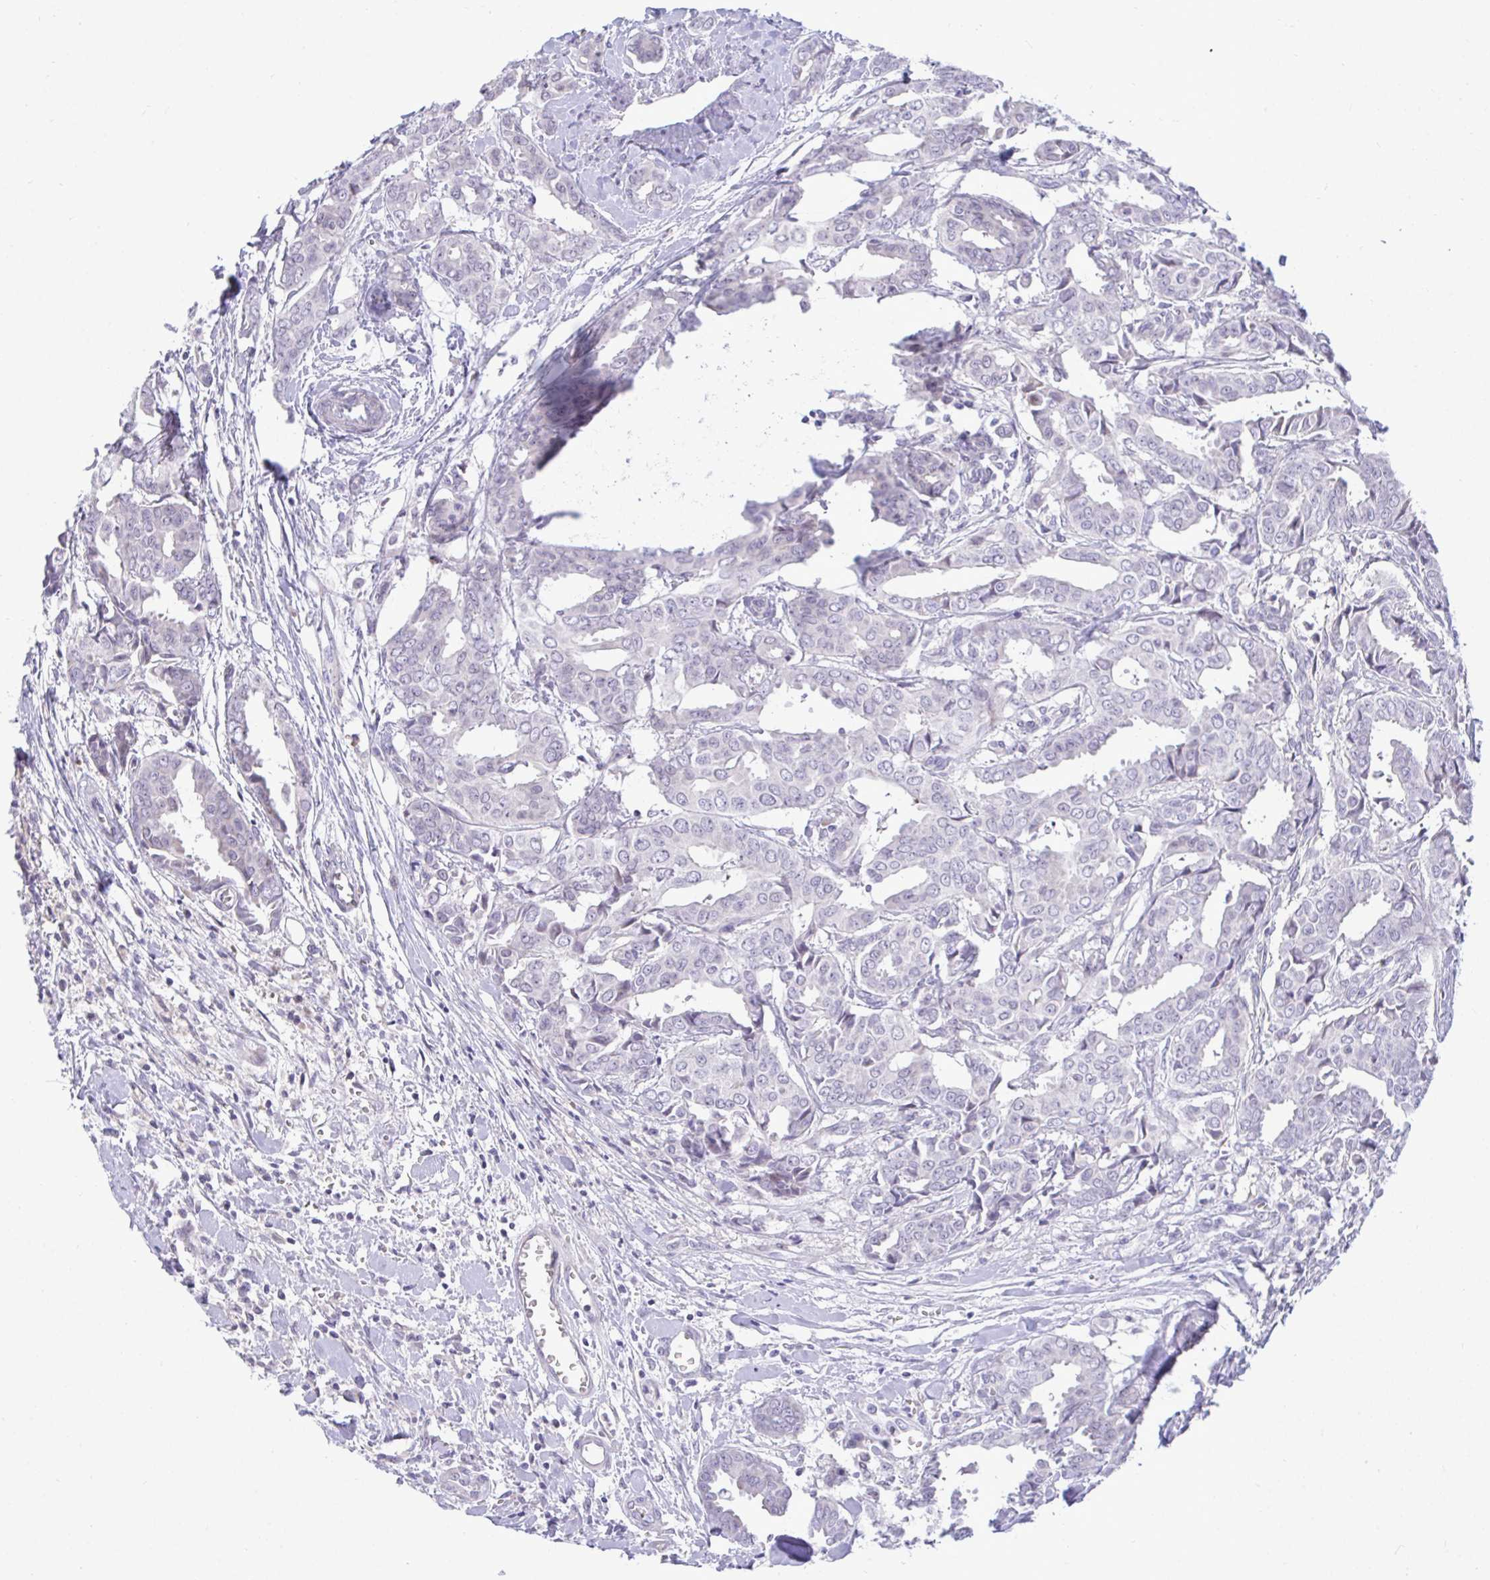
{"staining": {"intensity": "negative", "quantity": "none", "location": "none"}, "tissue": "breast cancer", "cell_type": "Tumor cells", "image_type": "cancer", "snomed": [{"axis": "morphology", "description": "Duct carcinoma"}, {"axis": "topography", "description": "Breast"}], "caption": "DAB immunohistochemical staining of infiltrating ductal carcinoma (breast) displays no significant expression in tumor cells.", "gene": "EPOP", "patient": {"sex": "female", "age": 45}}